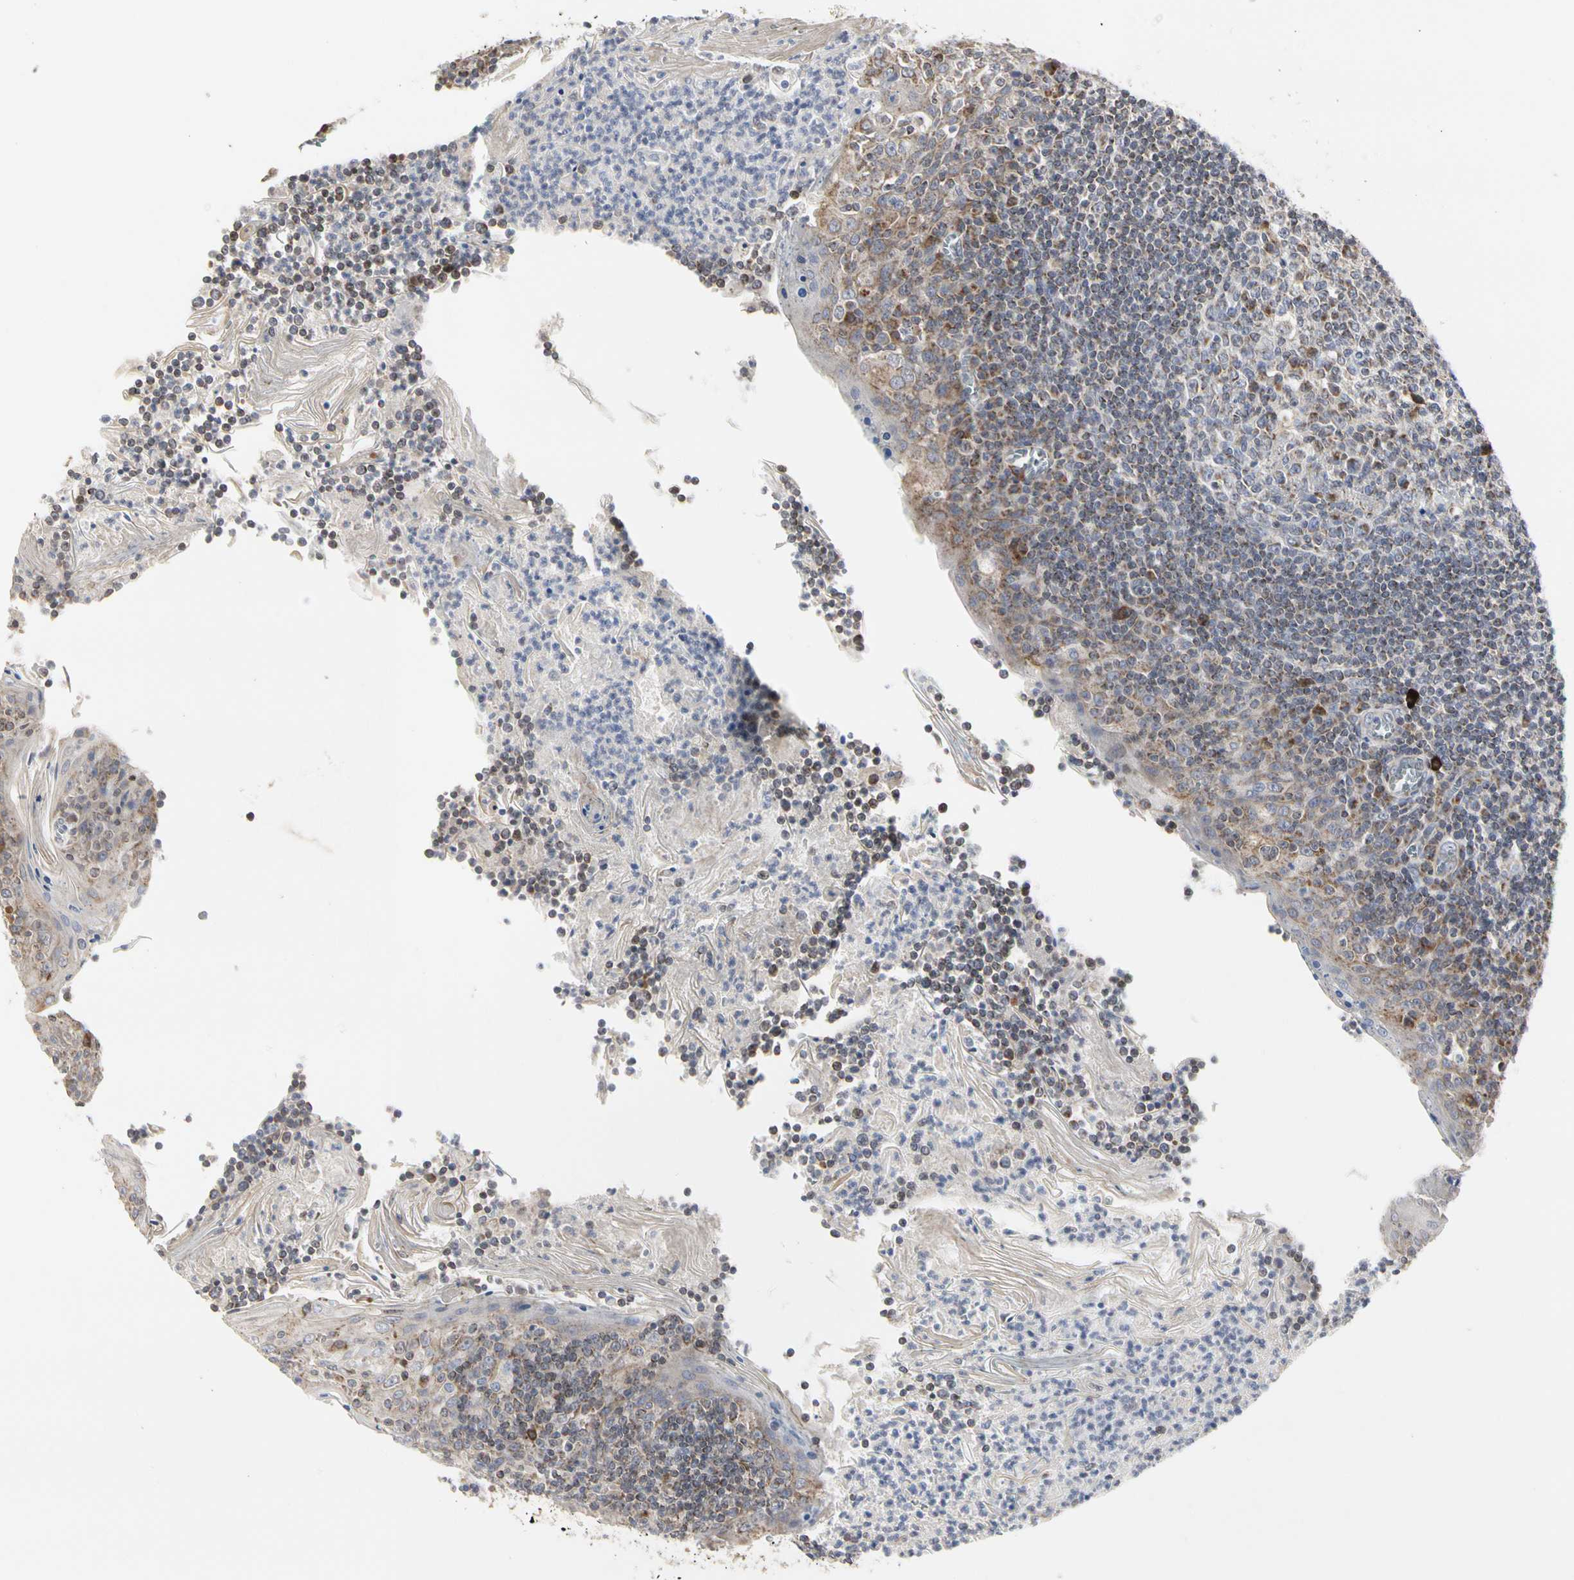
{"staining": {"intensity": "weak", "quantity": "<25%", "location": "cytoplasmic/membranous"}, "tissue": "tonsil", "cell_type": "Germinal center cells", "image_type": "normal", "snomed": [{"axis": "morphology", "description": "Normal tissue, NOS"}, {"axis": "topography", "description": "Tonsil"}], "caption": "The histopathology image displays no significant staining in germinal center cells of tonsil. (Brightfield microscopy of DAB (3,3'-diaminobenzidine) immunohistochemistry at high magnification).", "gene": "TSKU", "patient": {"sex": "male", "age": 31}}